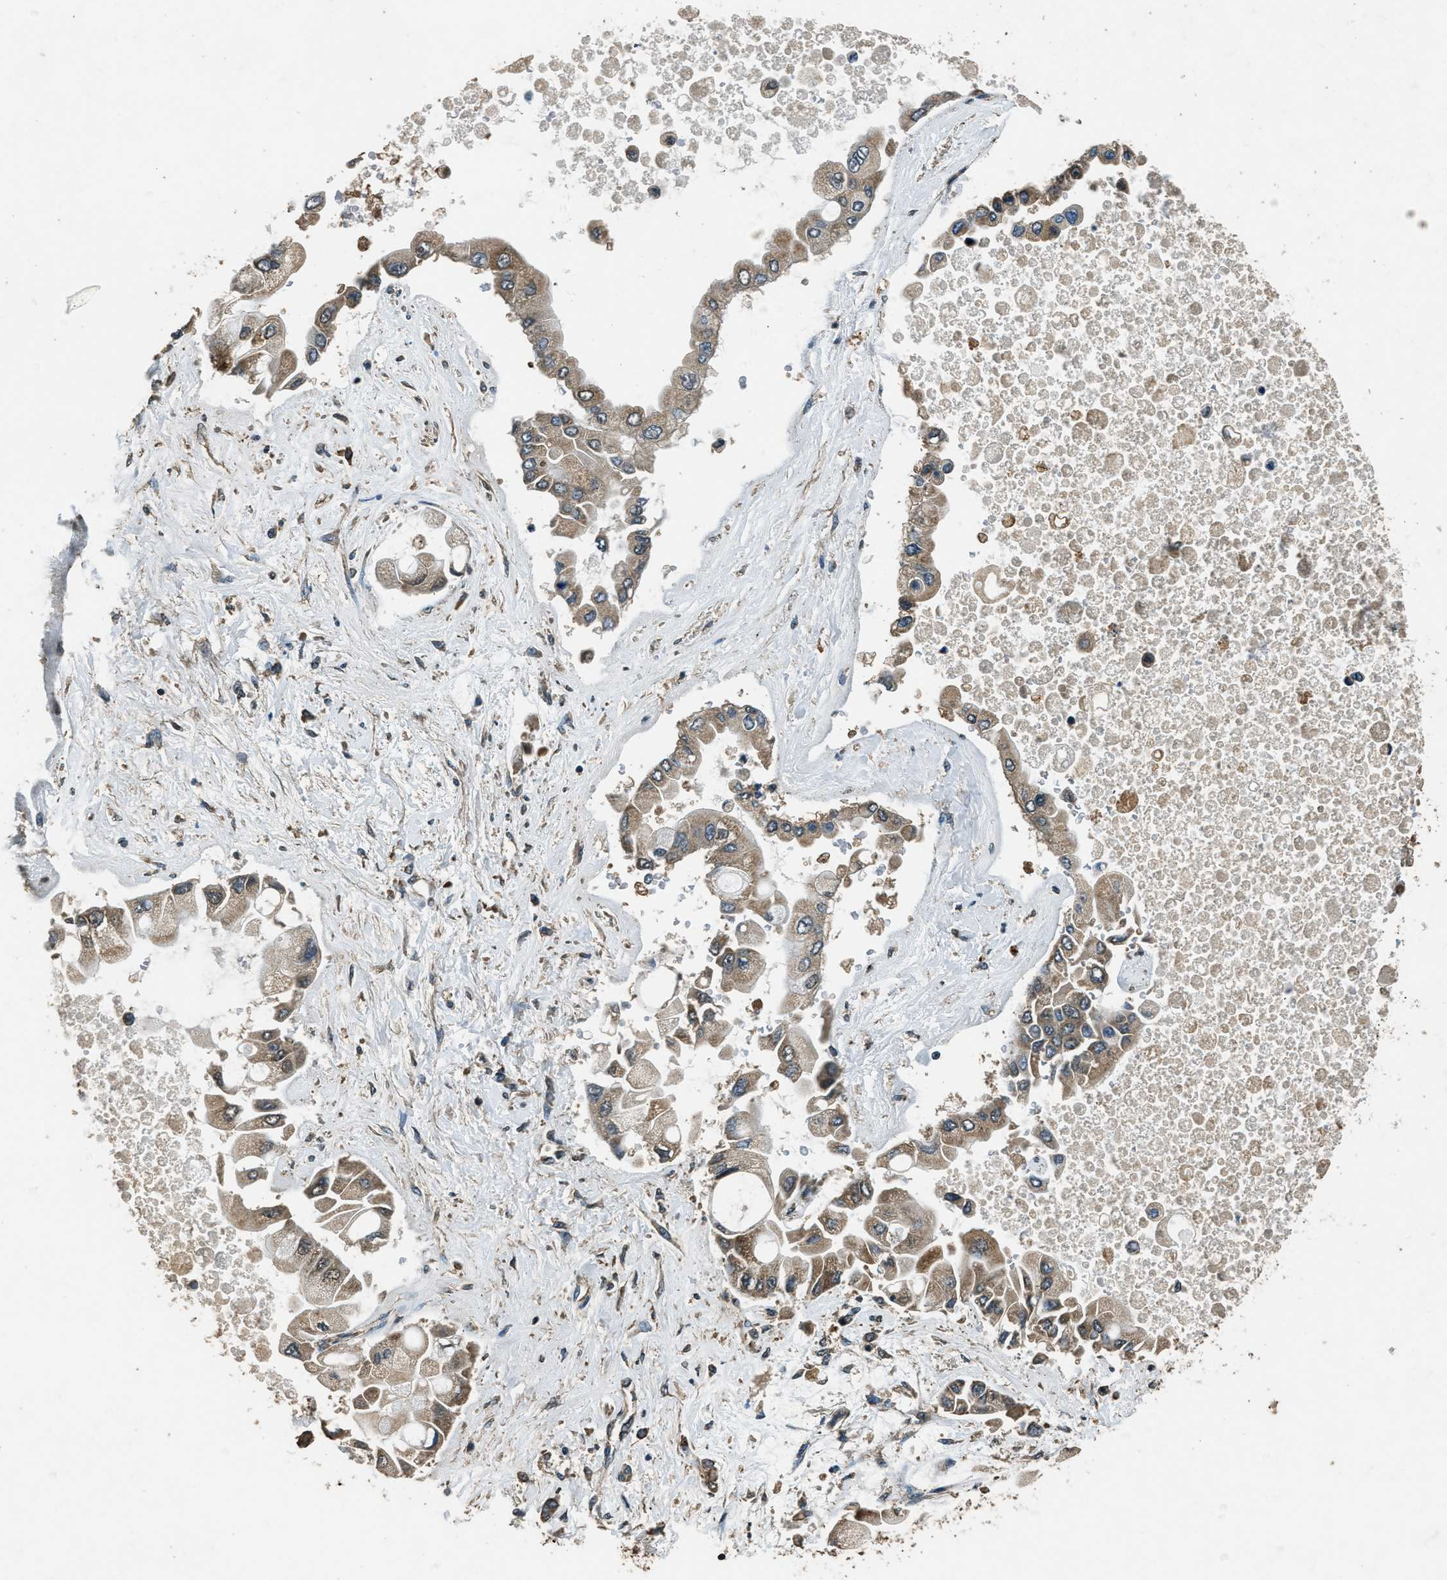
{"staining": {"intensity": "moderate", "quantity": ">75%", "location": "cytoplasmic/membranous"}, "tissue": "liver cancer", "cell_type": "Tumor cells", "image_type": "cancer", "snomed": [{"axis": "morphology", "description": "Cholangiocarcinoma"}, {"axis": "topography", "description": "Liver"}], "caption": "A brown stain highlights moderate cytoplasmic/membranous expression of a protein in liver cancer tumor cells.", "gene": "SALL3", "patient": {"sex": "male", "age": 50}}